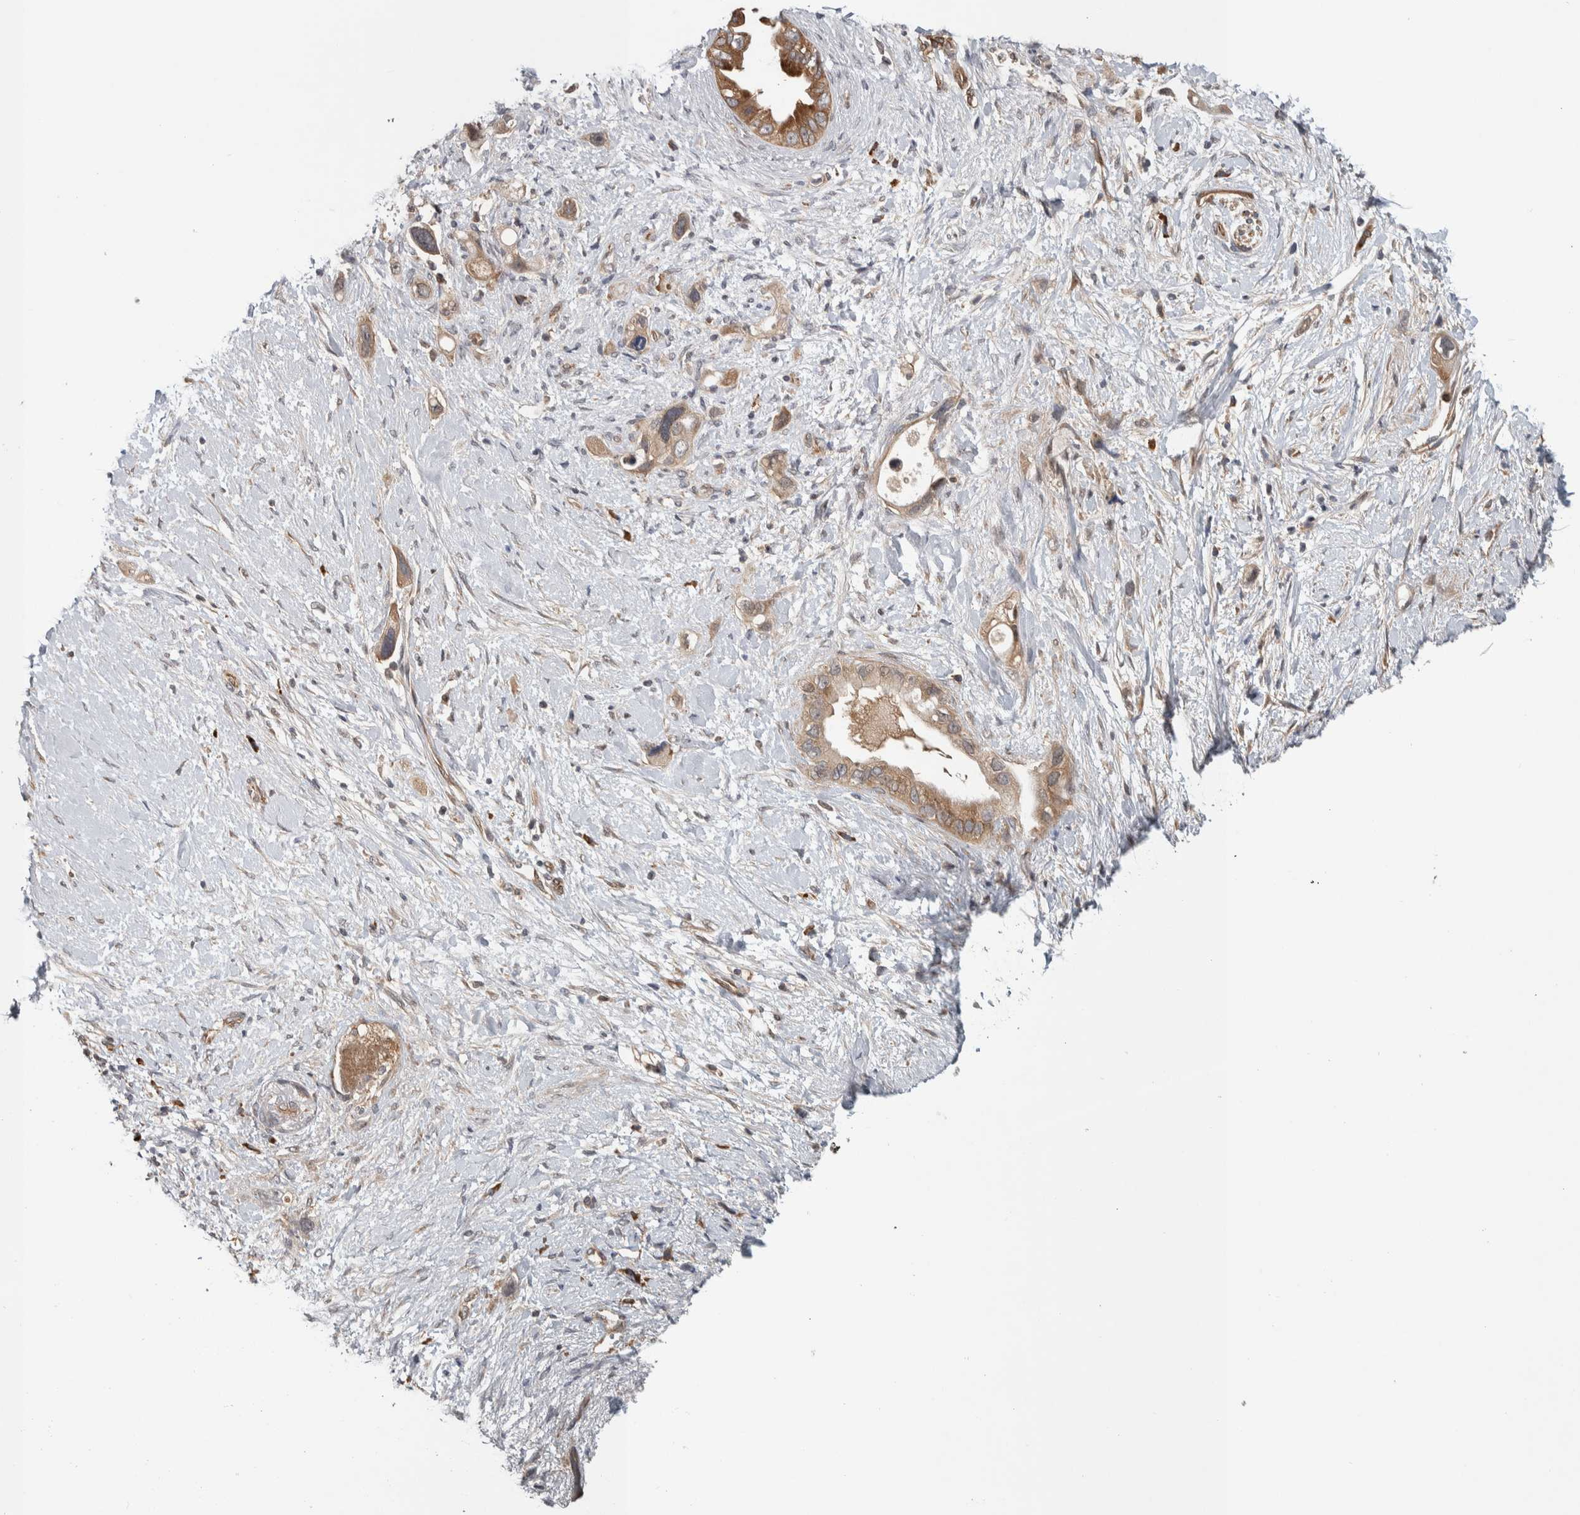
{"staining": {"intensity": "weak", "quantity": ">75%", "location": "cytoplasmic/membranous"}, "tissue": "pancreatic cancer", "cell_type": "Tumor cells", "image_type": "cancer", "snomed": [{"axis": "morphology", "description": "Adenocarcinoma, NOS"}, {"axis": "topography", "description": "Pancreas"}], "caption": "Immunohistochemical staining of human pancreatic cancer shows low levels of weak cytoplasmic/membranous staining in about >75% of tumor cells.", "gene": "TBC1D31", "patient": {"sex": "female", "age": 56}}